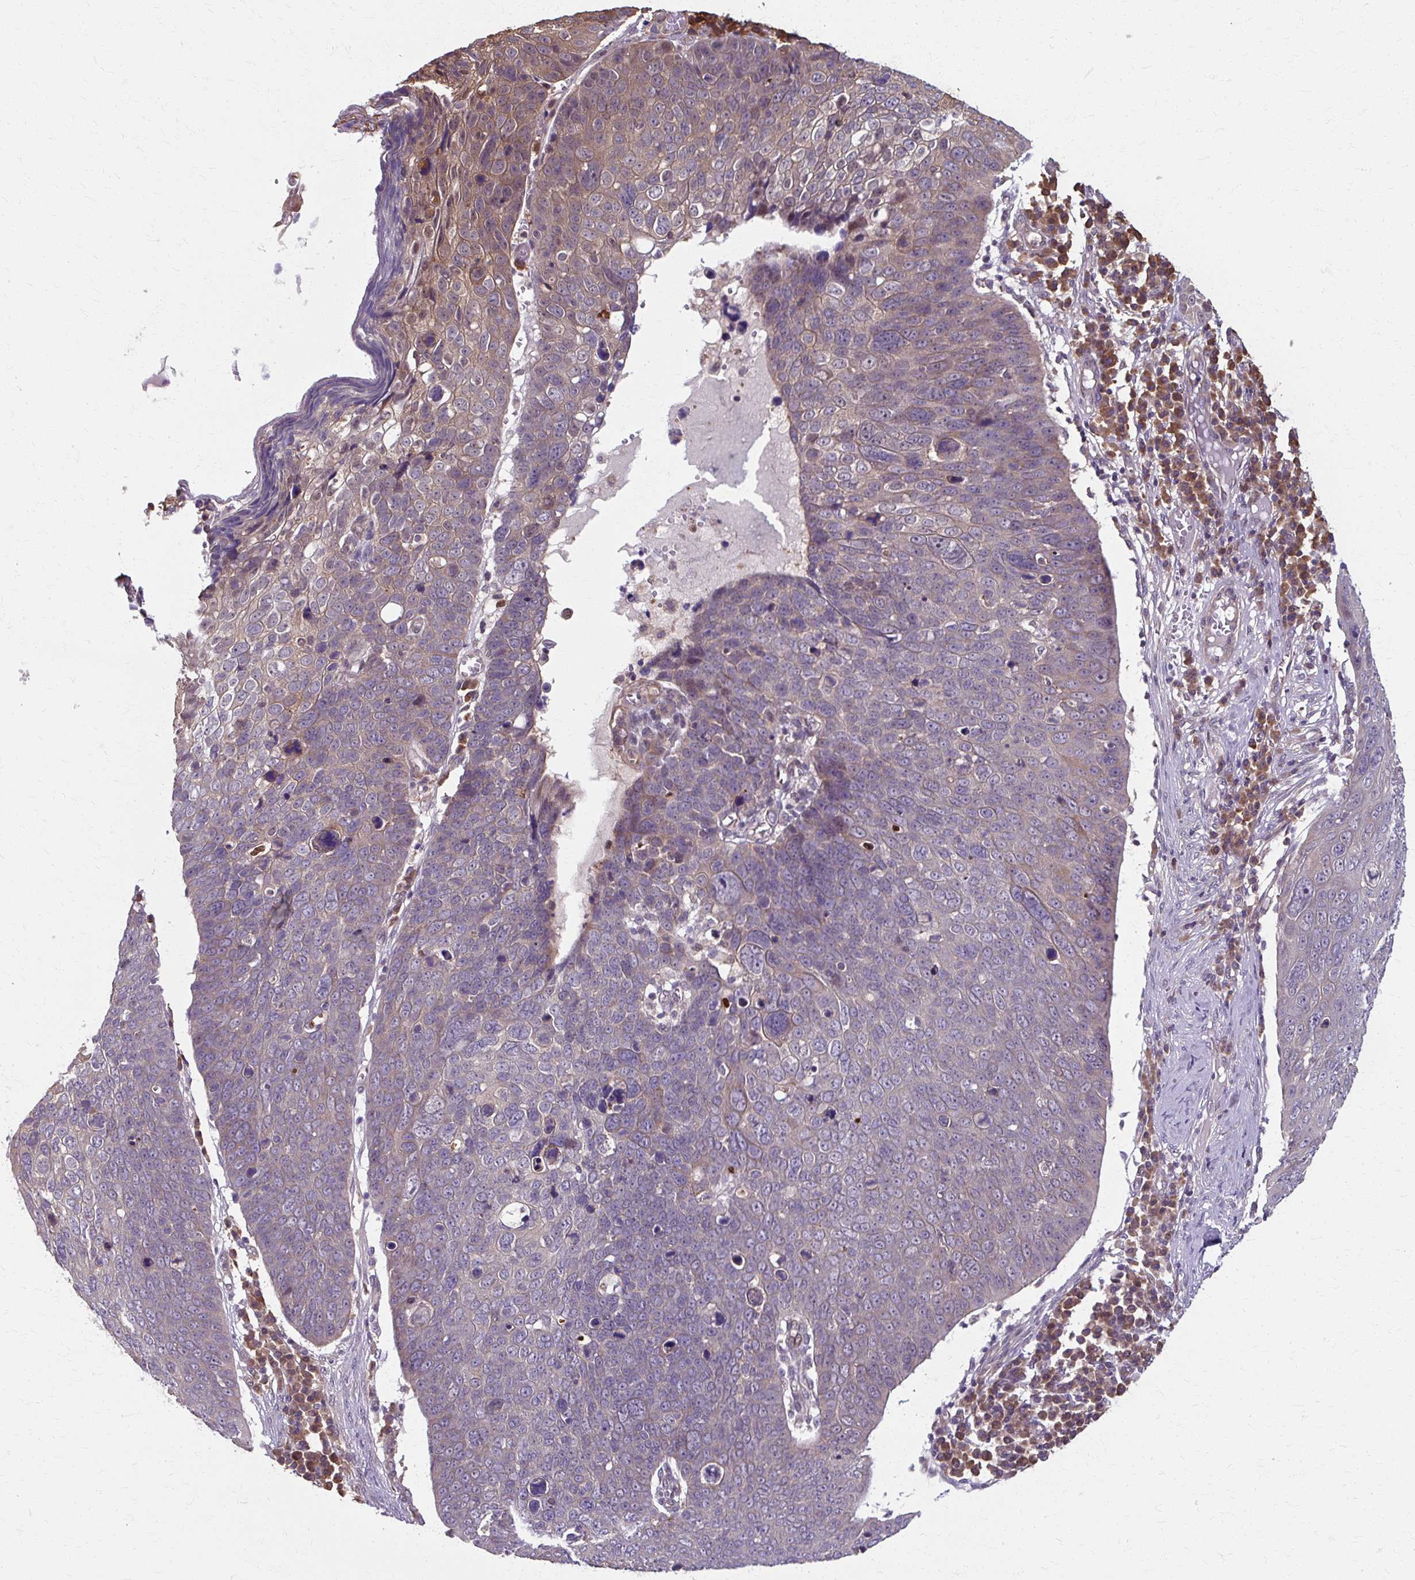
{"staining": {"intensity": "weak", "quantity": "<25%", "location": "cytoplasmic/membranous,nuclear"}, "tissue": "skin cancer", "cell_type": "Tumor cells", "image_type": "cancer", "snomed": [{"axis": "morphology", "description": "Squamous cell carcinoma, NOS"}, {"axis": "topography", "description": "Skin"}], "caption": "Human skin cancer (squamous cell carcinoma) stained for a protein using IHC exhibits no positivity in tumor cells.", "gene": "ZNF555", "patient": {"sex": "male", "age": 71}}